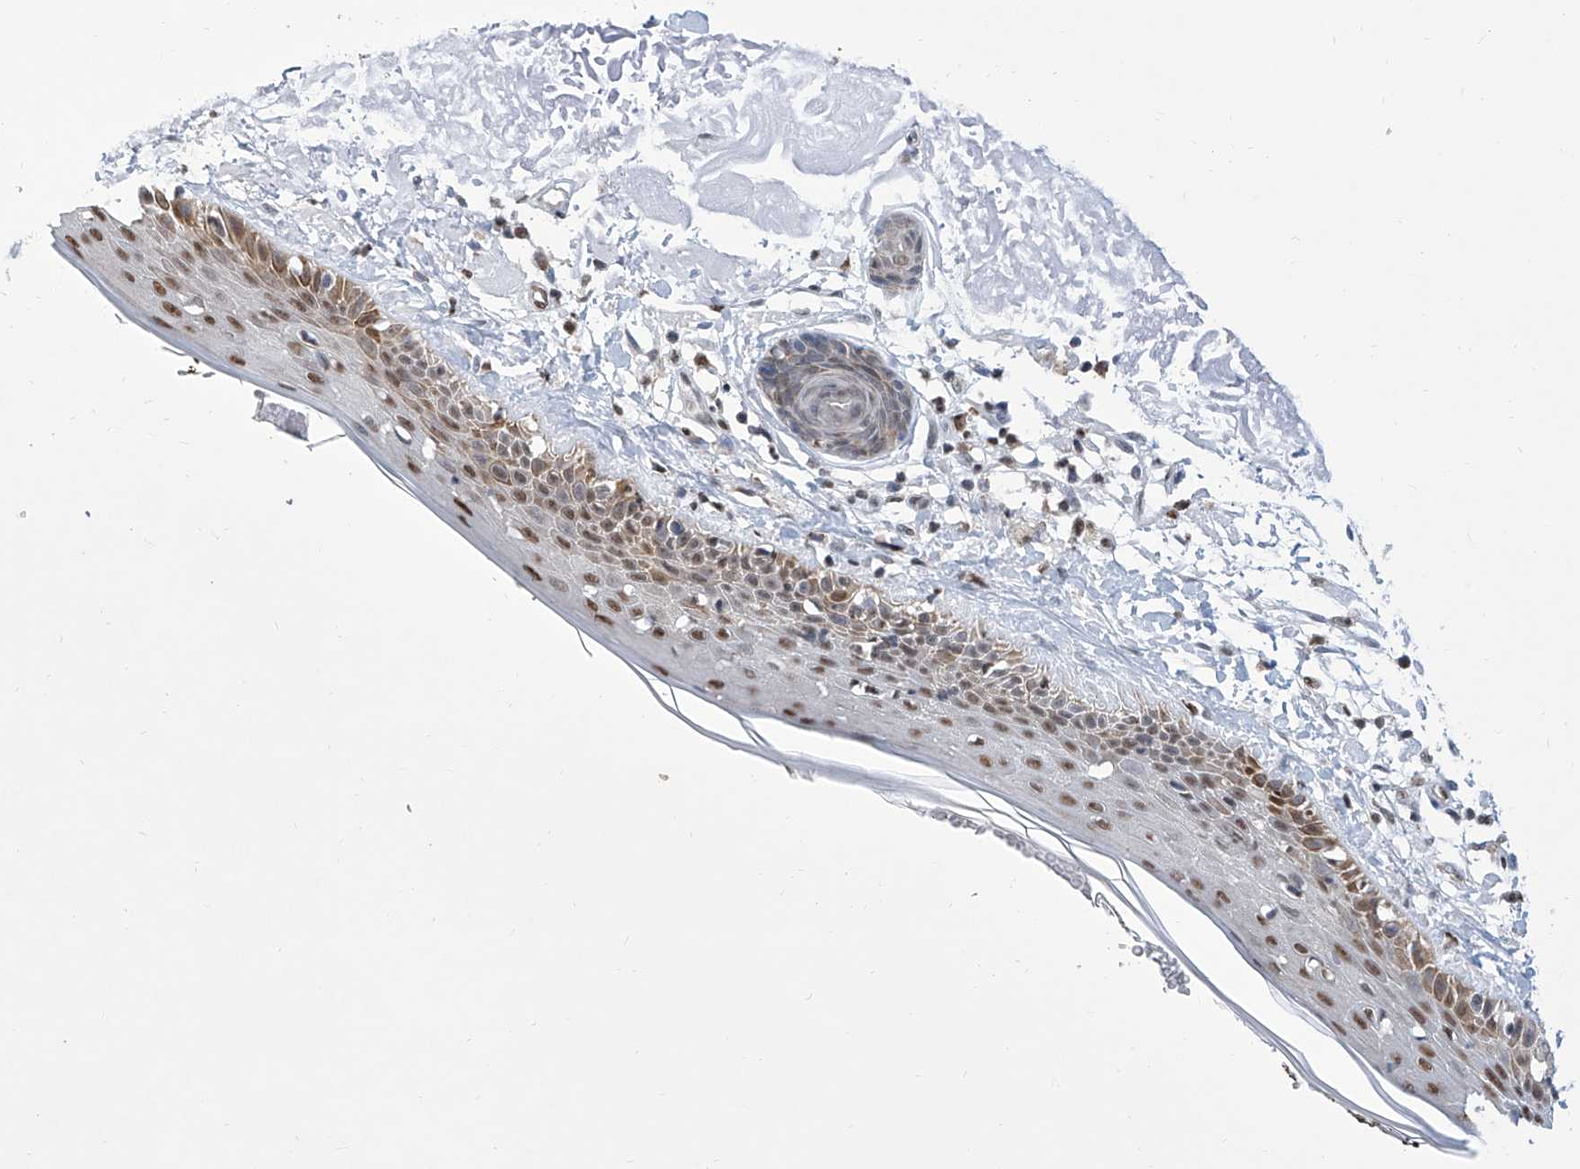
{"staining": {"intensity": "moderate", "quantity": ">75%", "location": "nuclear"}, "tissue": "skin", "cell_type": "Fibroblasts", "image_type": "normal", "snomed": [{"axis": "morphology", "description": "Normal tissue, NOS"}, {"axis": "topography", "description": "Skin"}, {"axis": "topography", "description": "Skeletal muscle"}], "caption": "Protein analysis of normal skin displays moderate nuclear staining in about >75% of fibroblasts.", "gene": "SREBF2", "patient": {"sex": "male", "age": 83}}